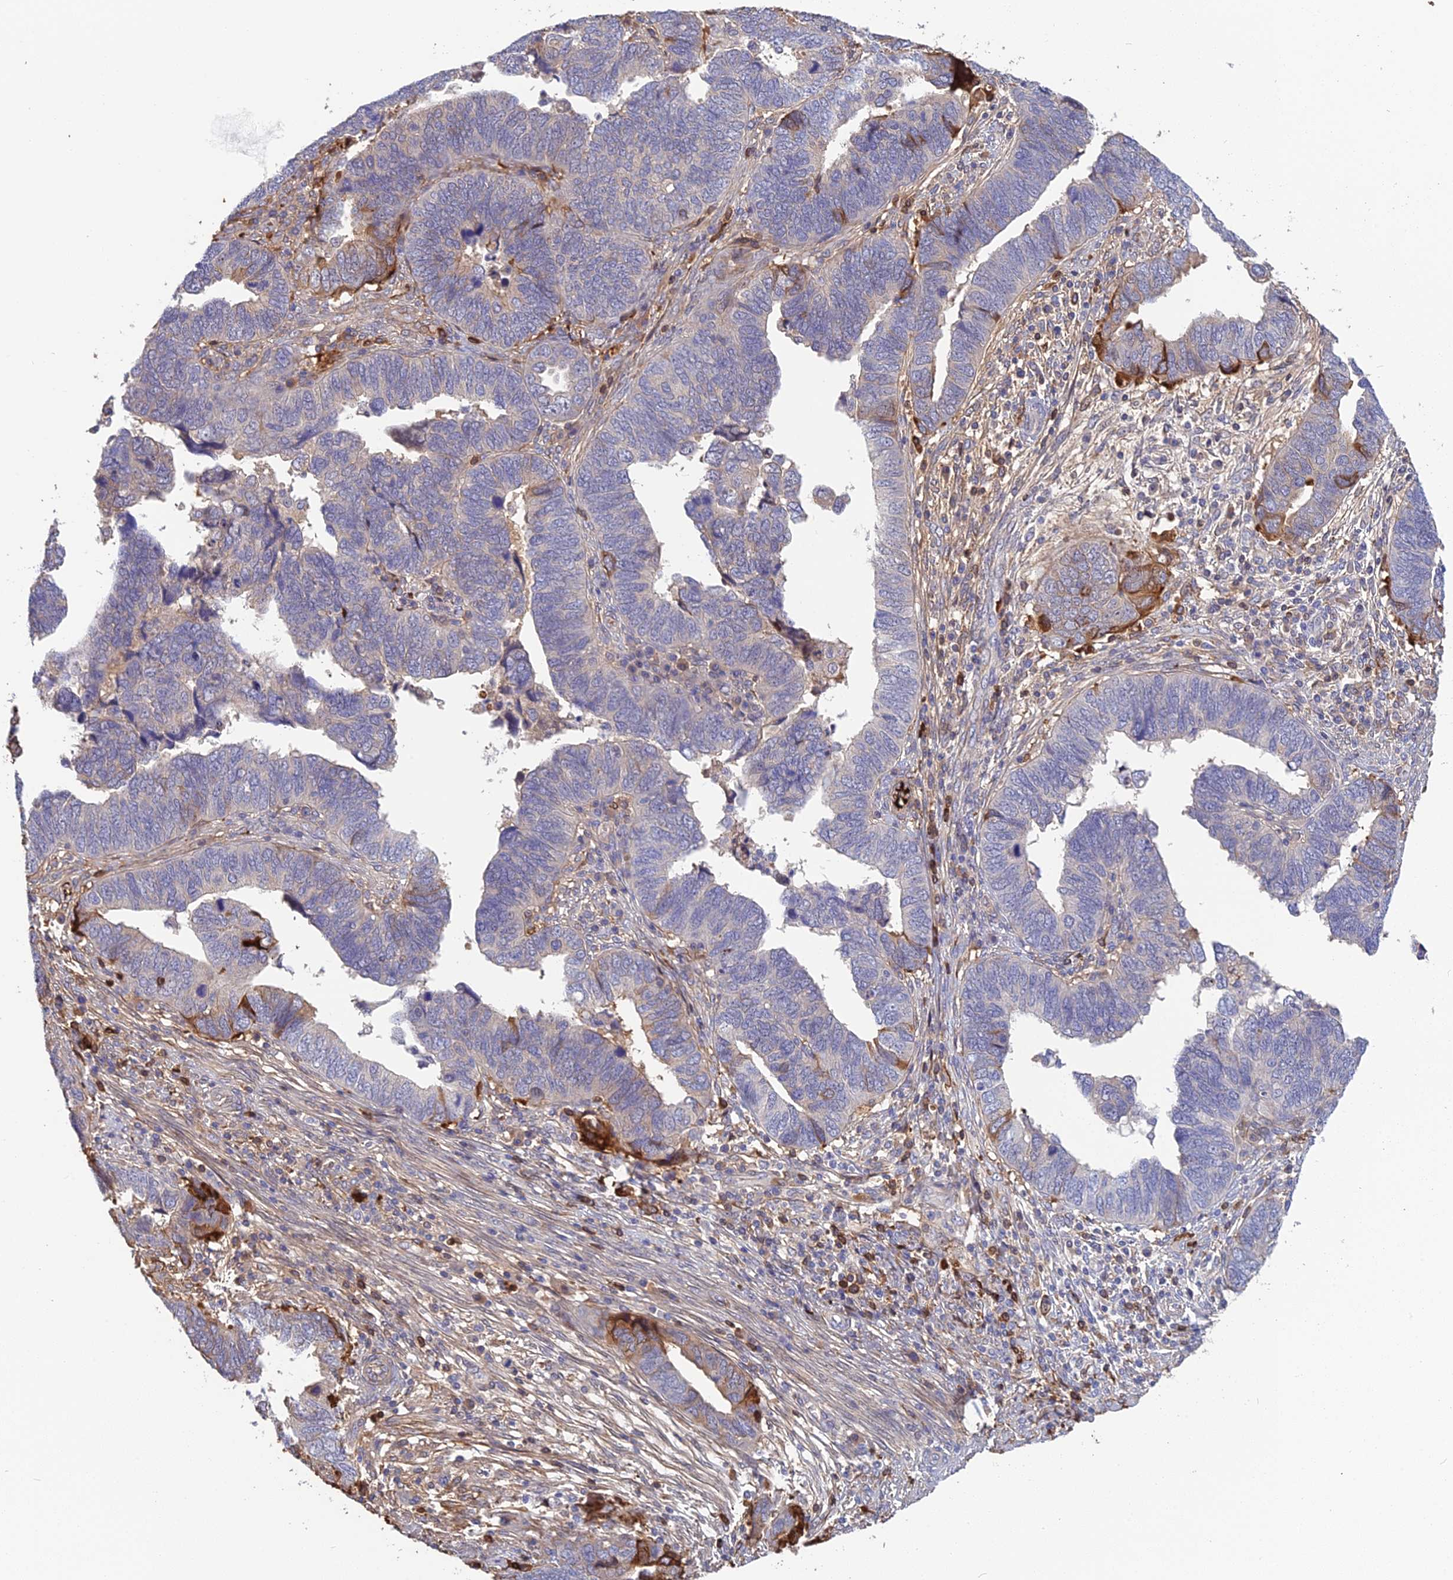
{"staining": {"intensity": "negative", "quantity": "none", "location": "none"}, "tissue": "endometrial cancer", "cell_type": "Tumor cells", "image_type": "cancer", "snomed": [{"axis": "morphology", "description": "Adenocarcinoma, NOS"}, {"axis": "topography", "description": "Endometrium"}], "caption": "Histopathology image shows no significant protein positivity in tumor cells of adenocarcinoma (endometrial).", "gene": "PZP", "patient": {"sex": "female", "age": 79}}